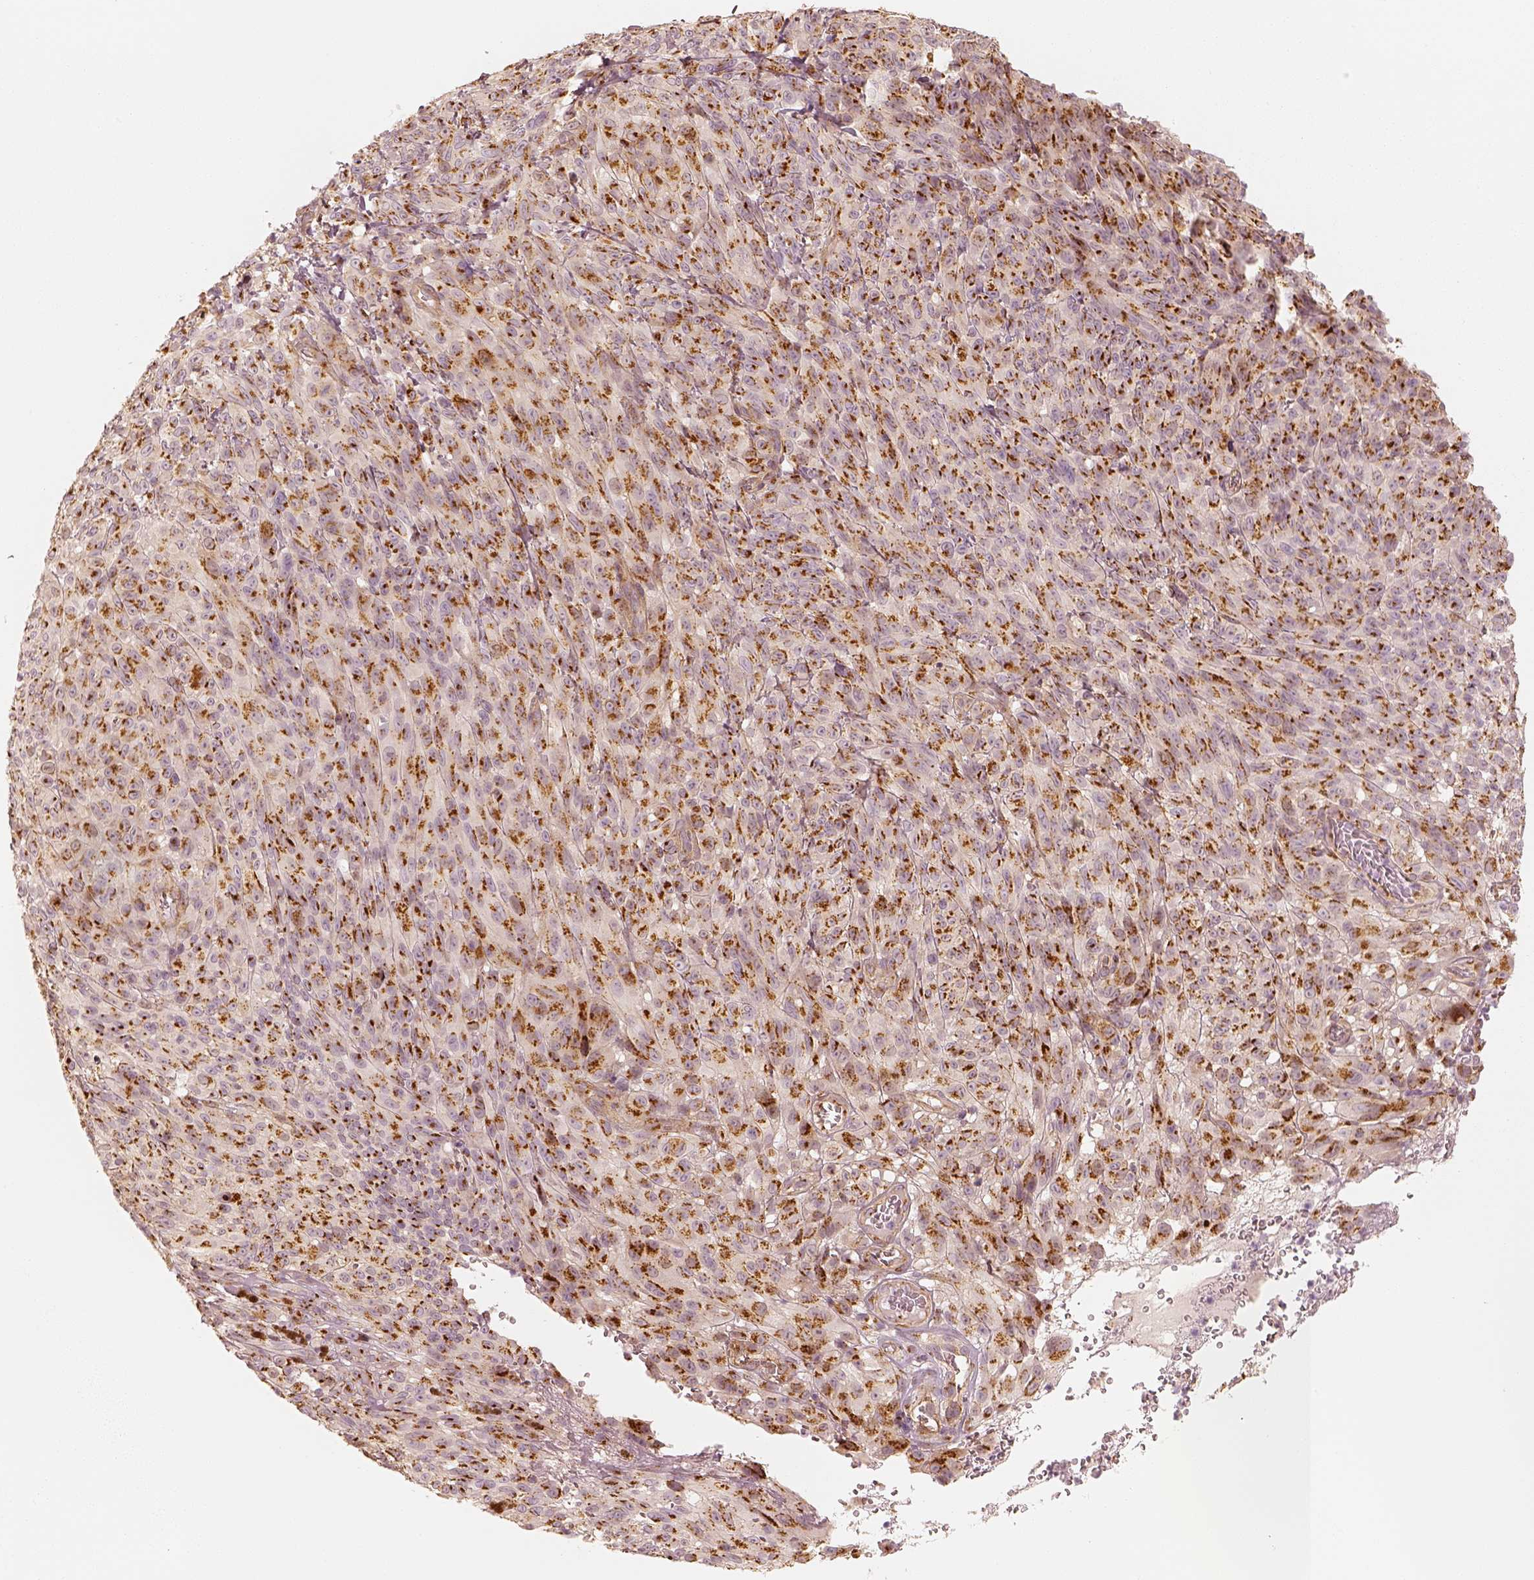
{"staining": {"intensity": "moderate", "quantity": ">75%", "location": "cytoplasmic/membranous"}, "tissue": "melanoma", "cell_type": "Tumor cells", "image_type": "cancer", "snomed": [{"axis": "morphology", "description": "Malignant melanoma, NOS"}, {"axis": "topography", "description": "Skin"}], "caption": "Moderate cytoplasmic/membranous expression is identified in approximately >75% of tumor cells in malignant melanoma.", "gene": "GORASP2", "patient": {"sex": "male", "age": 83}}